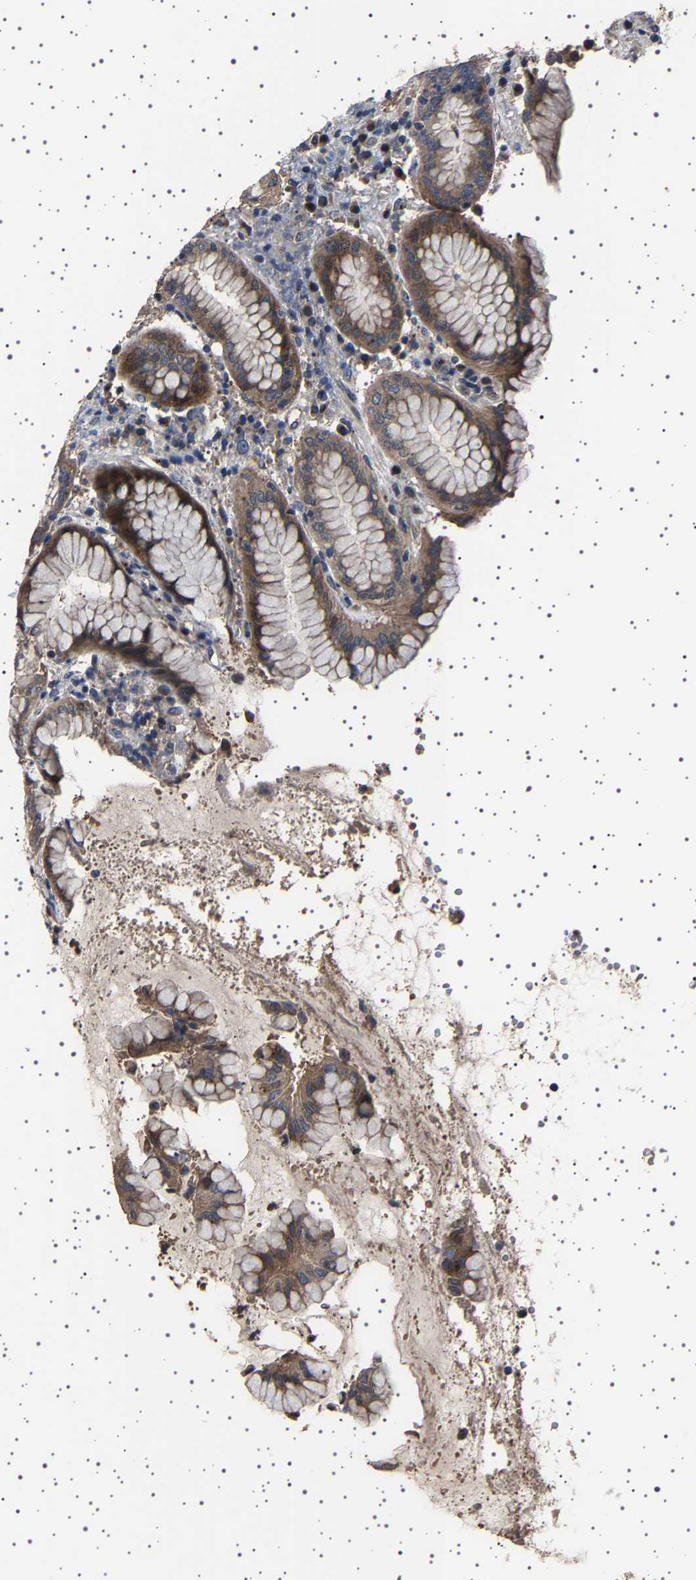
{"staining": {"intensity": "moderate", "quantity": ">75%", "location": "cytoplasmic/membranous"}, "tissue": "stomach", "cell_type": "Glandular cells", "image_type": "normal", "snomed": [{"axis": "morphology", "description": "Normal tissue, NOS"}, {"axis": "topography", "description": "Stomach"}, {"axis": "topography", "description": "Stomach, lower"}], "caption": "Protein staining reveals moderate cytoplasmic/membranous staining in approximately >75% of glandular cells in benign stomach.", "gene": "NCKAP1", "patient": {"sex": "female", "age": 56}}